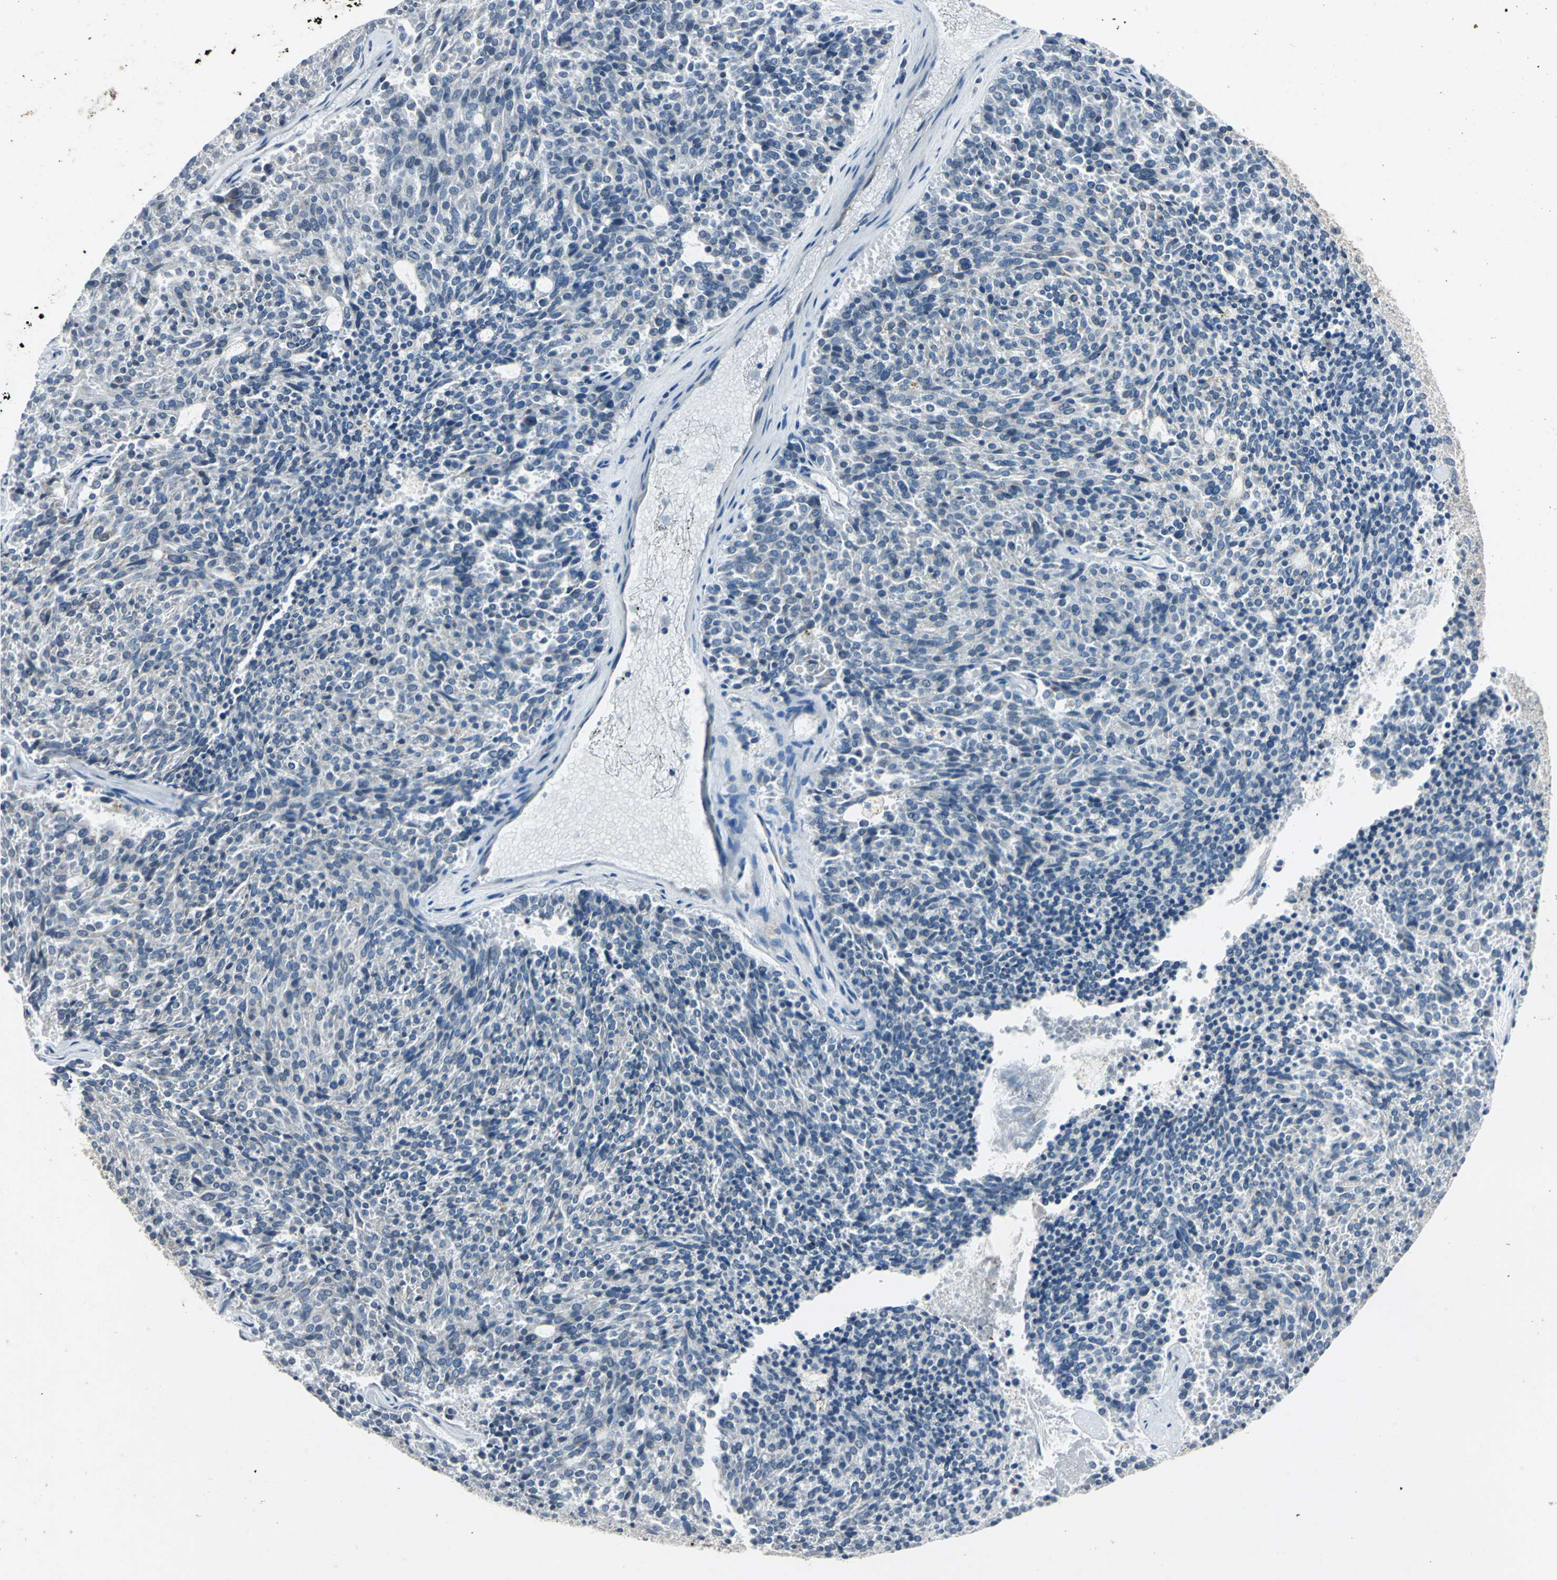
{"staining": {"intensity": "negative", "quantity": "none", "location": "none"}, "tissue": "carcinoid", "cell_type": "Tumor cells", "image_type": "cancer", "snomed": [{"axis": "morphology", "description": "Carcinoid, malignant, NOS"}, {"axis": "topography", "description": "Pancreas"}], "caption": "A high-resolution image shows IHC staining of carcinoid, which exhibits no significant positivity in tumor cells.", "gene": "SLC2A13", "patient": {"sex": "female", "age": 54}}